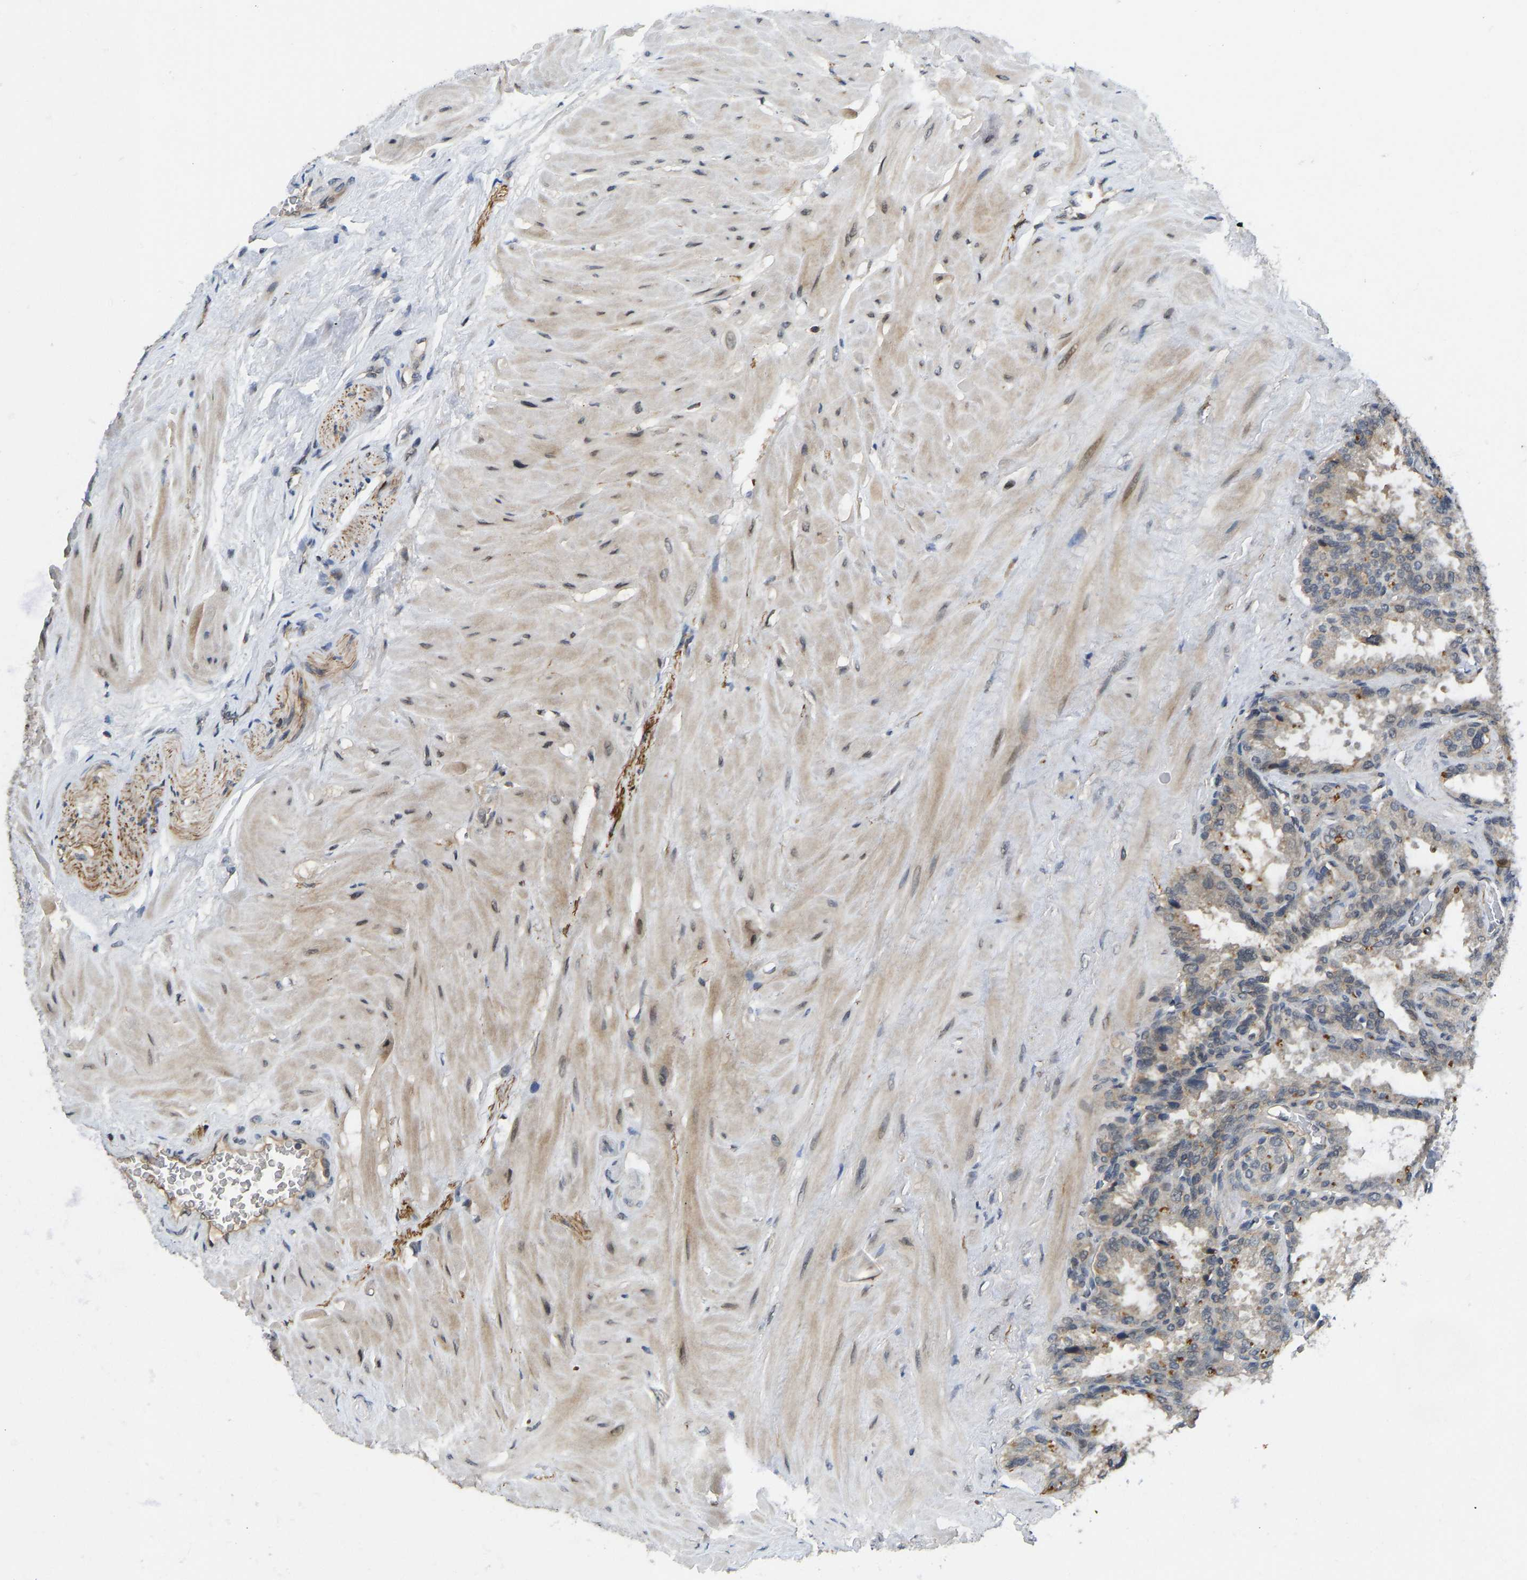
{"staining": {"intensity": "moderate", "quantity": ">75%", "location": "cytoplasmic/membranous"}, "tissue": "seminal vesicle", "cell_type": "Glandular cells", "image_type": "normal", "snomed": [{"axis": "morphology", "description": "Normal tissue, NOS"}, {"axis": "topography", "description": "Seminal veicle"}], "caption": "Protein expression analysis of unremarkable human seminal vesicle reveals moderate cytoplasmic/membranous expression in about >75% of glandular cells. (DAB (3,3'-diaminobenzidine) = brown stain, brightfield microscopy at high magnification).", "gene": "NDRG3", "patient": {"sex": "male", "age": 46}}